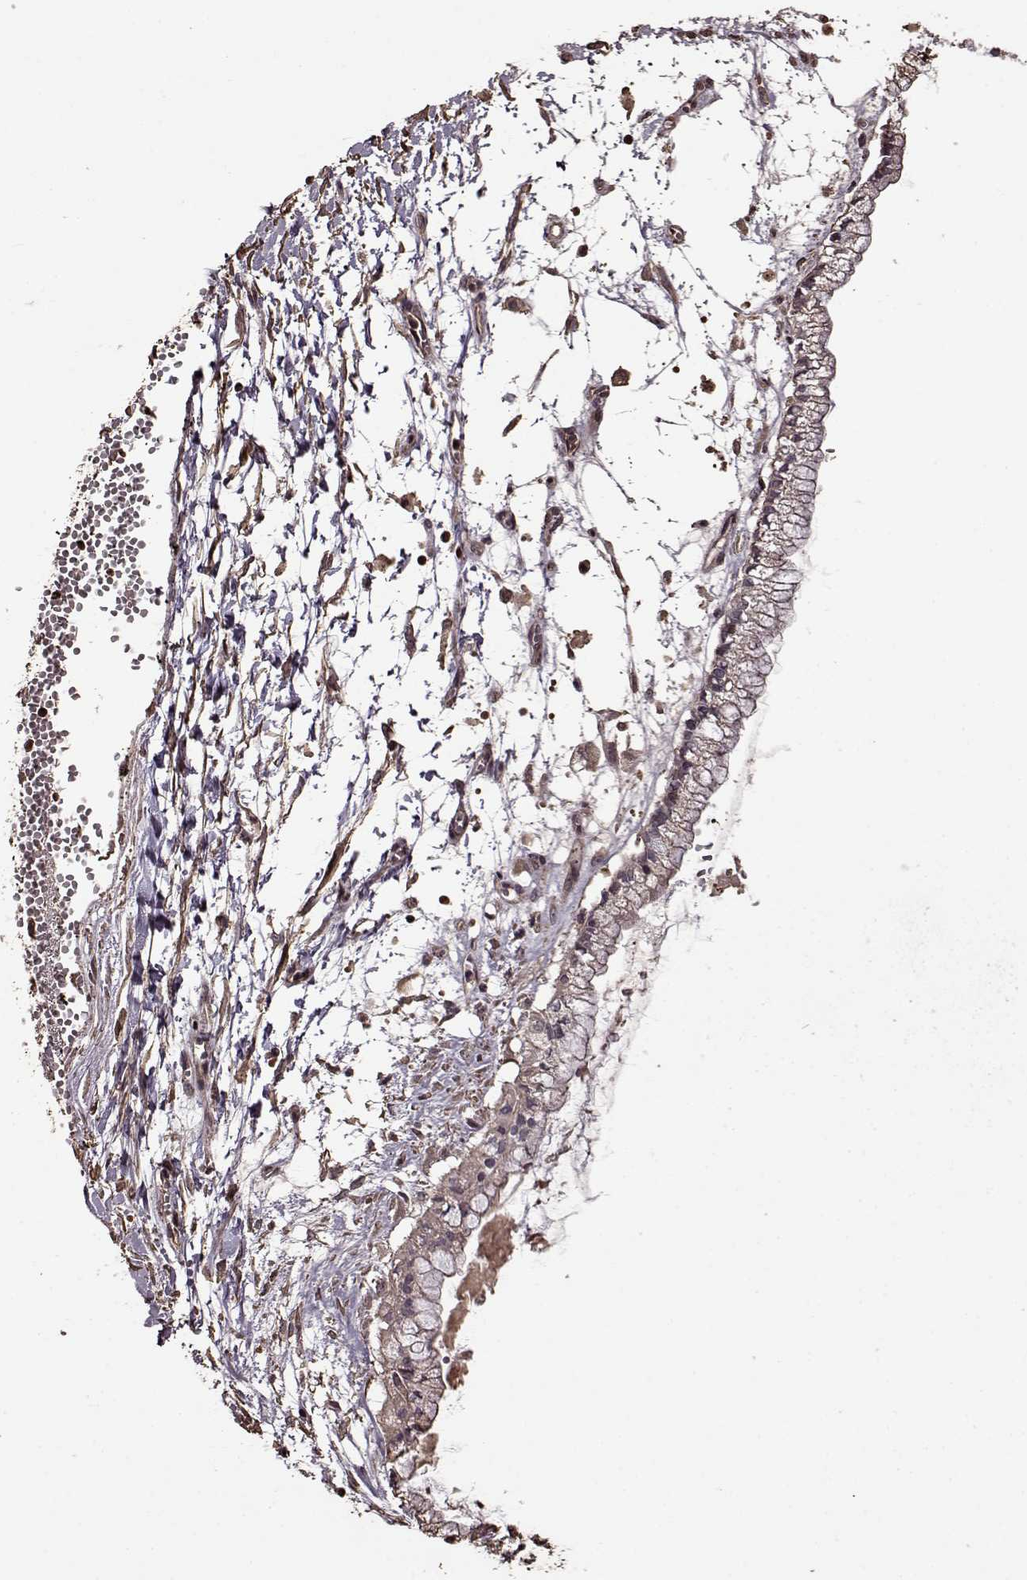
{"staining": {"intensity": "weak", "quantity": "<25%", "location": "cytoplasmic/membranous"}, "tissue": "ovarian cancer", "cell_type": "Tumor cells", "image_type": "cancer", "snomed": [{"axis": "morphology", "description": "Cystadenocarcinoma, mucinous, NOS"}, {"axis": "topography", "description": "Ovary"}], "caption": "An image of mucinous cystadenocarcinoma (ovarian) stained for a protein shows no brown staining in tumor cells.", "gene": "FBXW11", "patient": {"sex": "female", "age": 67}}